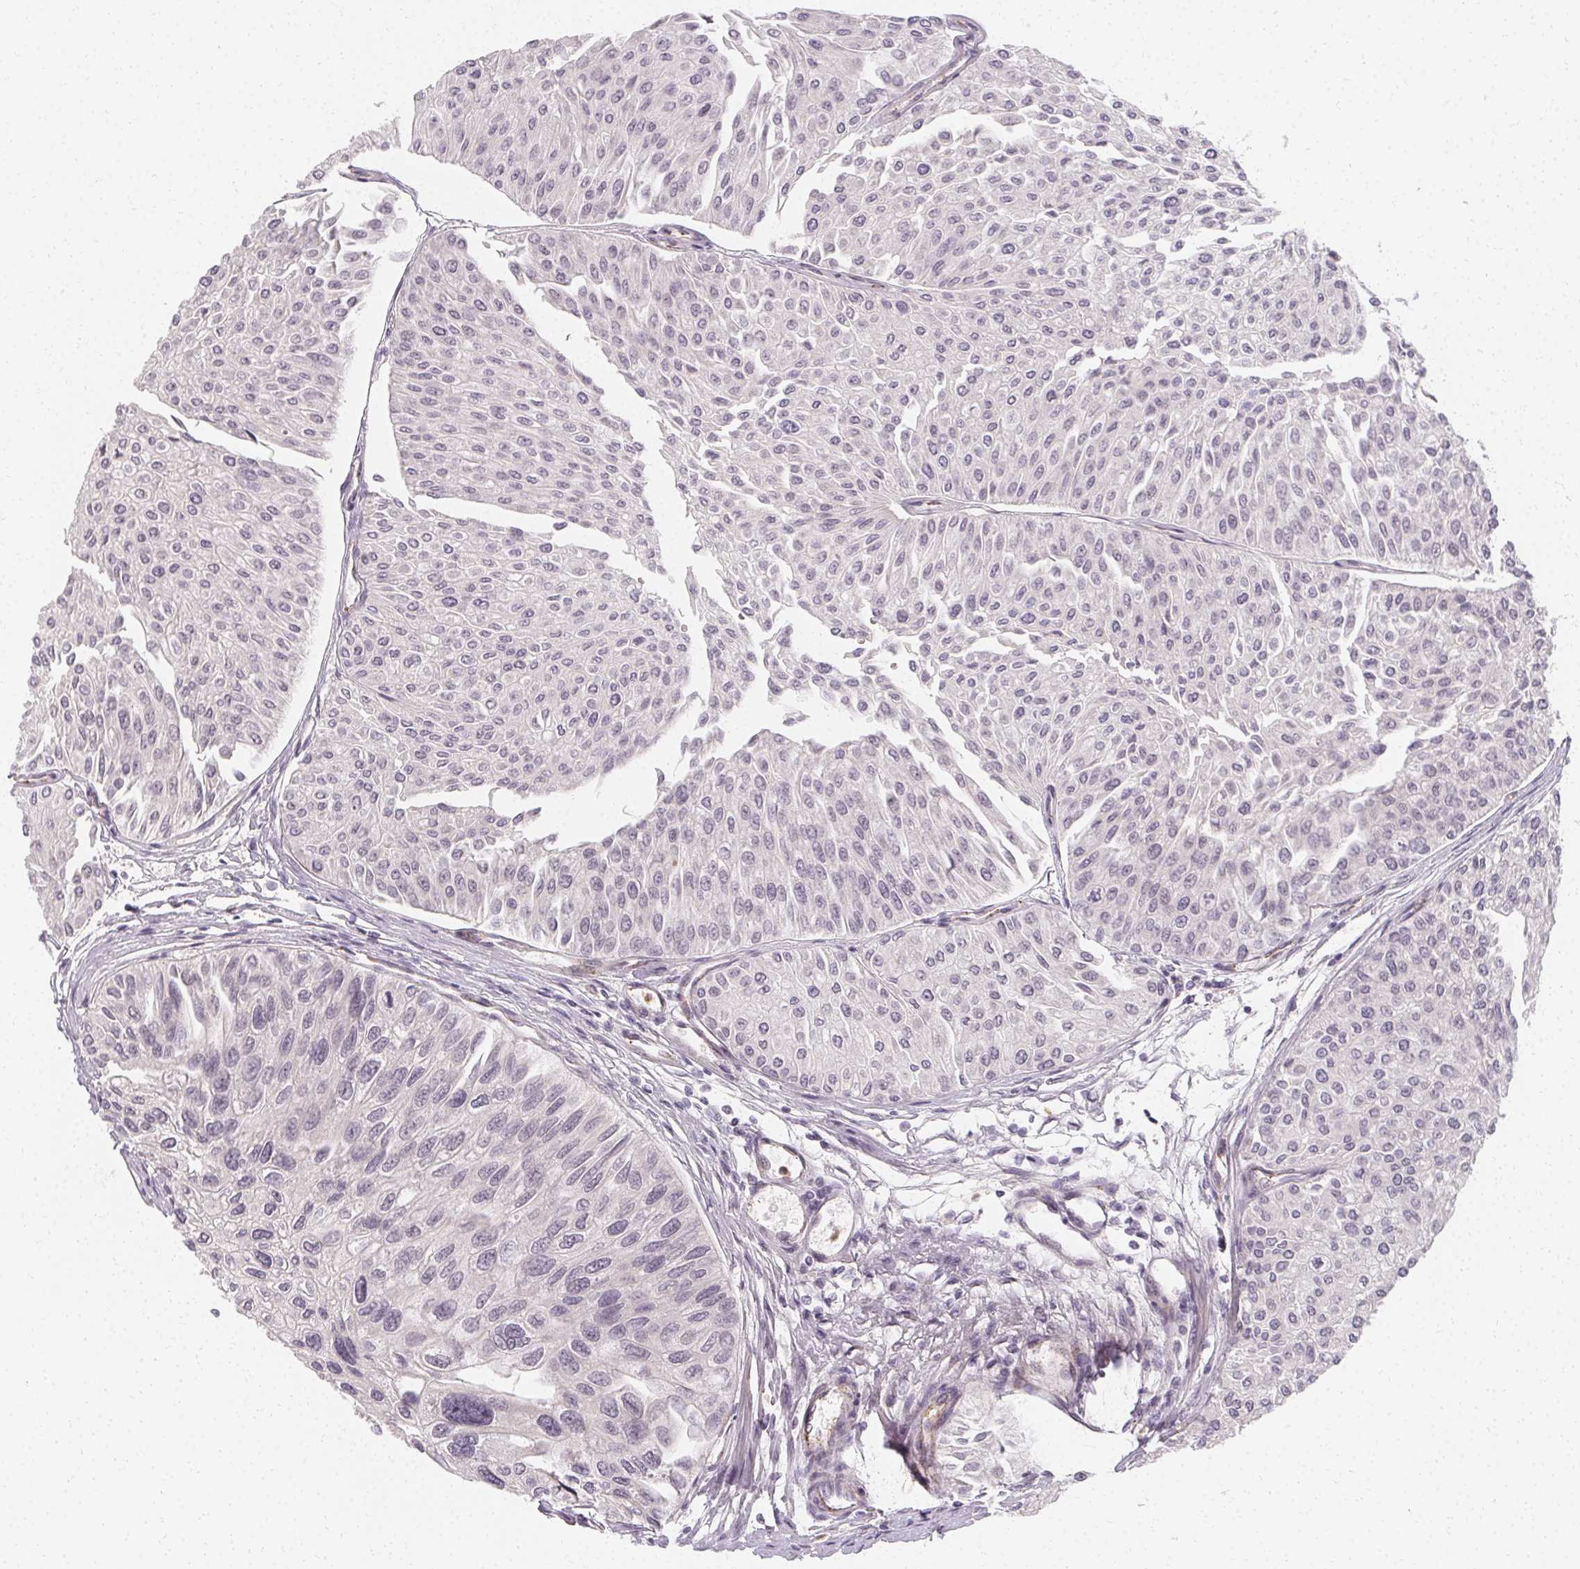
{"staining": {"intensity": "negative", "quantity": "none", "location": "none"}, "tissue": "urothelial cancer", "cell_type": "Tumor cells", "image_type": "cancer", "snomed": [{"axis": "morphology", "description": "Urothelial carcinoma, NOS"}, {"axis": "topography", "description": "Urinary bladder"}], "caption": "A high-resolution photomicrograph shows immunohistochemistry (IHC) staining of transitional cell carcinoma, which demonstrates no significant expression in tumor cells. Nuclei are stained in blue.", "gene": "CLCNKB", "patient": {"sex": "male", "age": 67}}